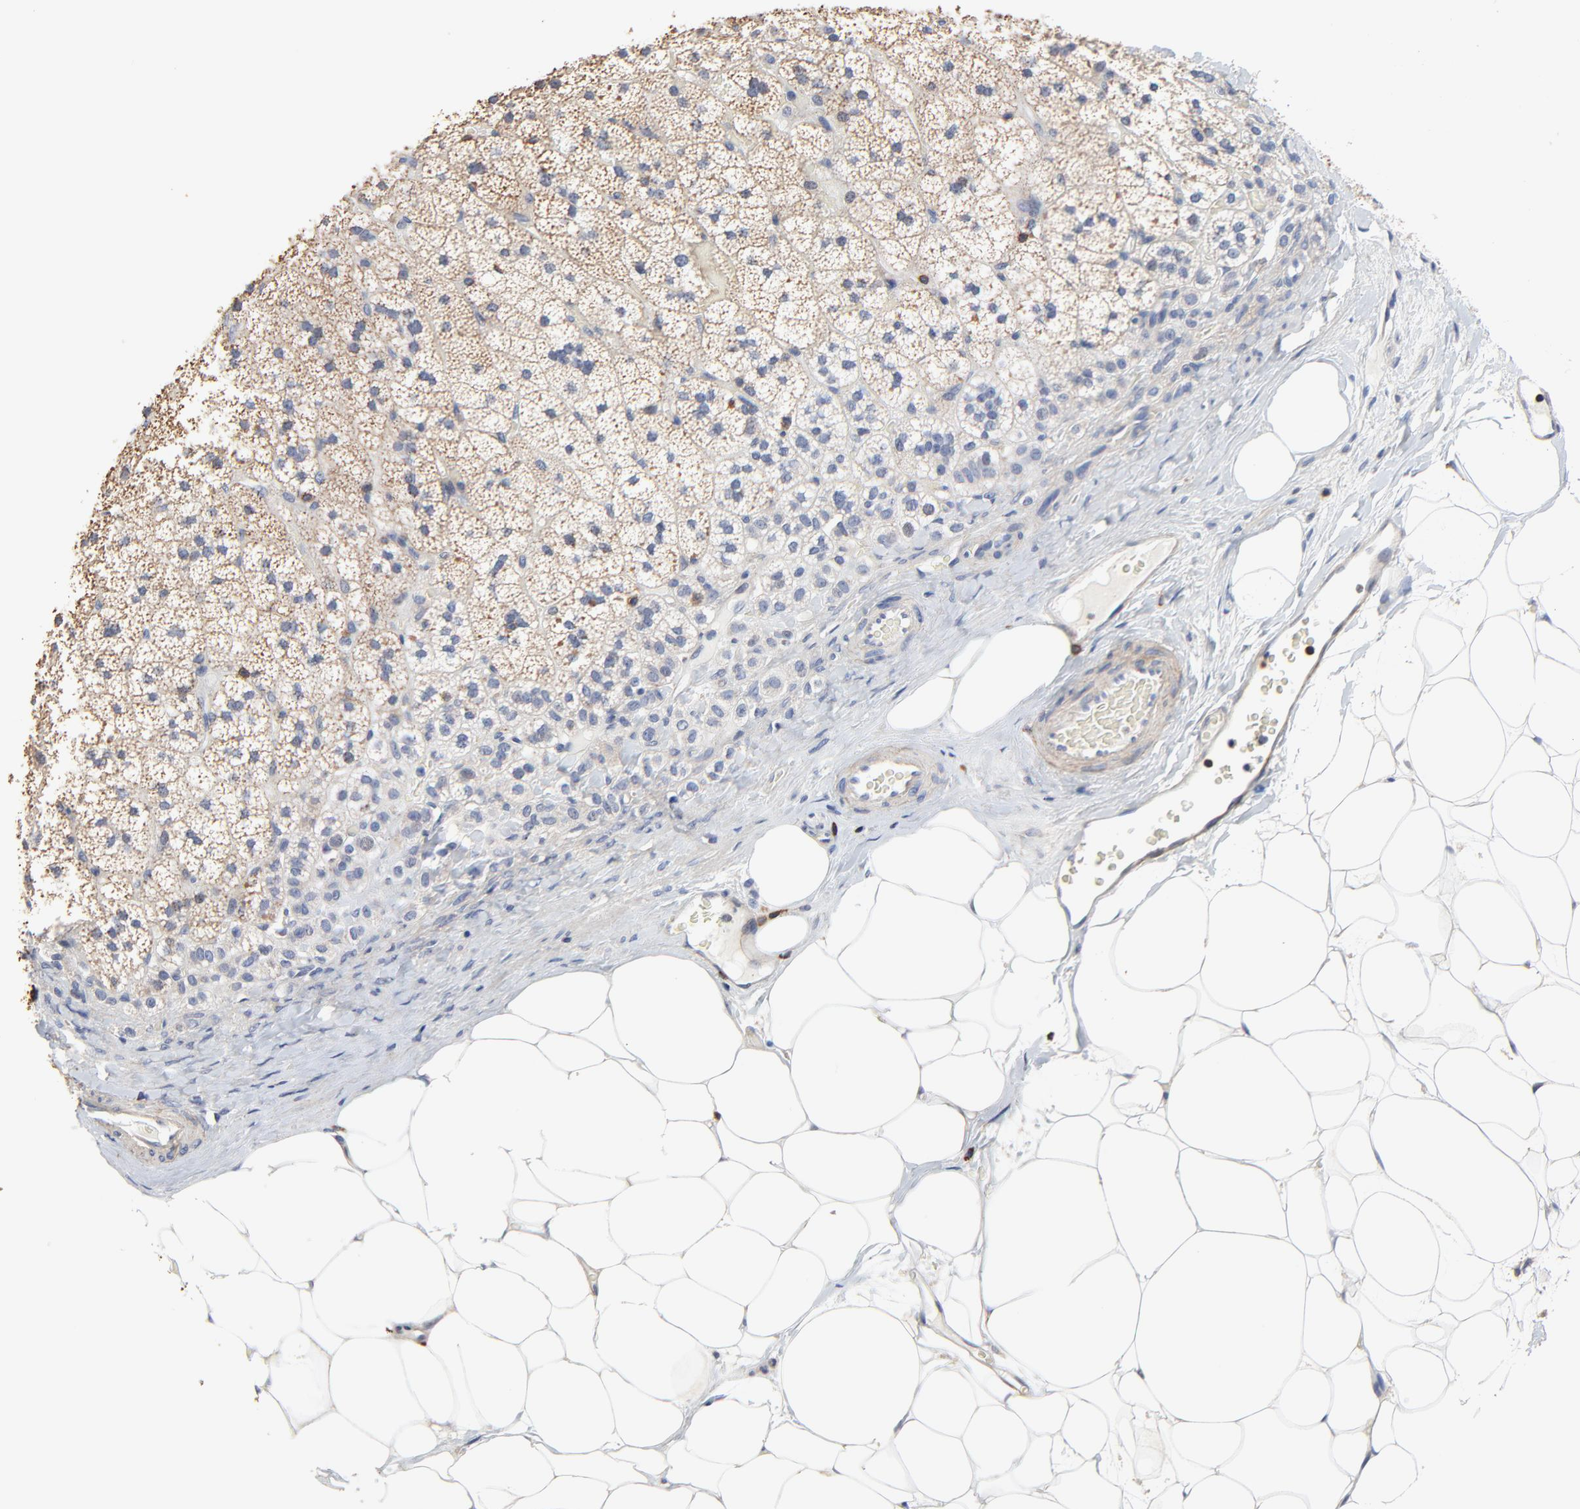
{"staining": {"intensity": "moderate", "quantity": ">75%", "location": "cytoplasmic/membranous"}, "tissue": "adrenal gland", "cell_type": "Glandular cells", "image_type": "normal", "snomed": [{"axis": "morphology", "description": "Normal tissue, NOS"}, {"axis": "topography", "description": "Adrenal gland"}], "caption": "Glandular cells display moderate cytoplasmic/membranous expression in approximately >75% of cells in benign adrenal gland. The staining was performed using DAB (3,3'-diaminobenzidine), with brown indicating positive protein expression. Nuclei are stained blue with hematoxylin.", "gene": "SKAP1", "patient": {"sex": "male", "age": 35}}